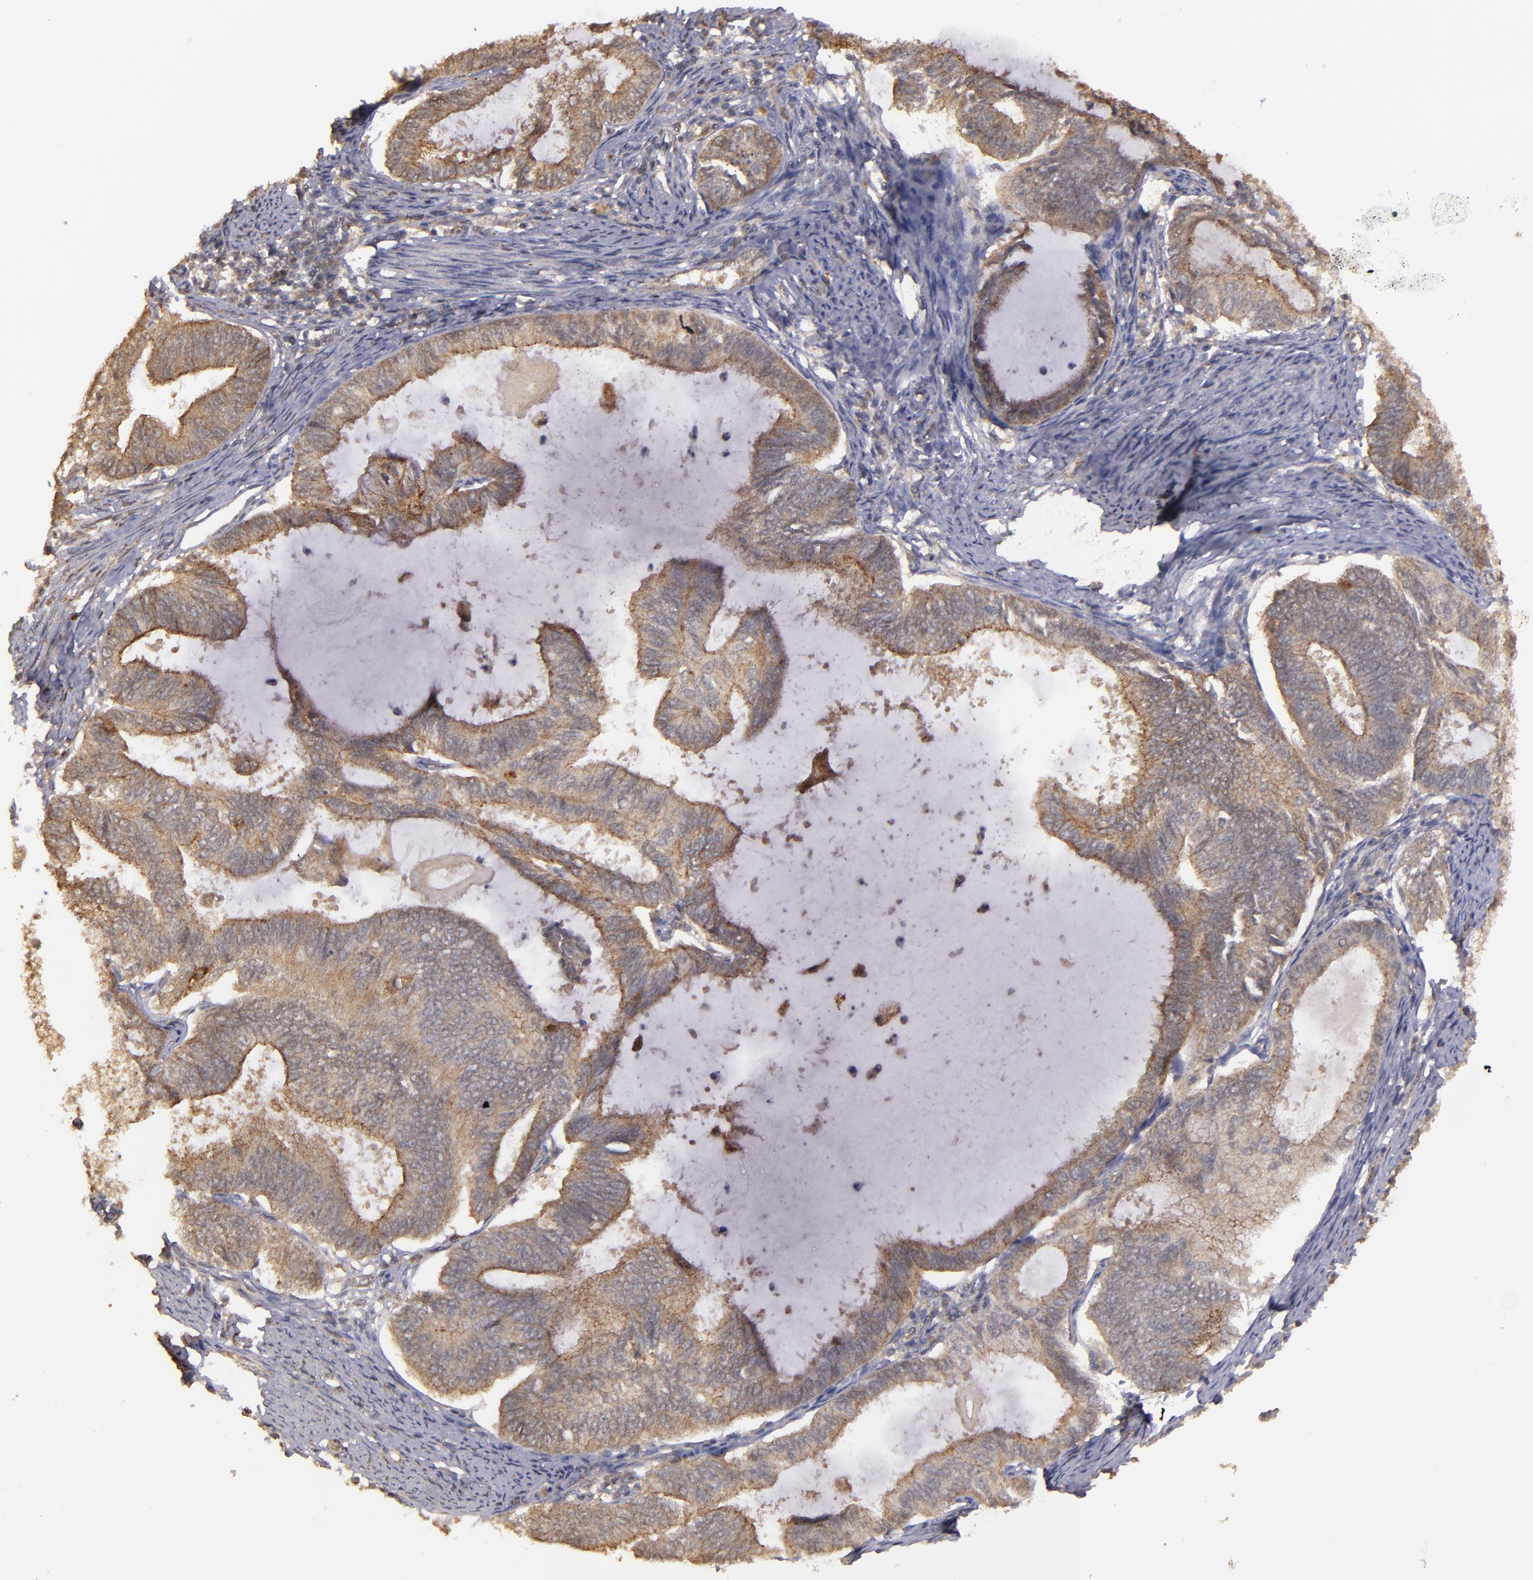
{"staining": {"intensity": "moderate", "quantity": ">75%", "location": "cytoplasmic/membranous"}, "tissue": "endometrial cancer", "cell_type": "Tumor cells", "image_type": "cancer", "snomed": [{"axis": "morphology", "description": "Adenocarcinoma, NOS"}, {"axis": "topography", "description": "Endometrium"}], "caption": "Brown immunohistochemical staining in human adenocarcinoma (endometrial) reveals moderate cytoplasmic/membranous staining in approximately >75% of tumor cells.", "gene": "SIPA1L1", "patient": {"sex": "female", "age": 86}}